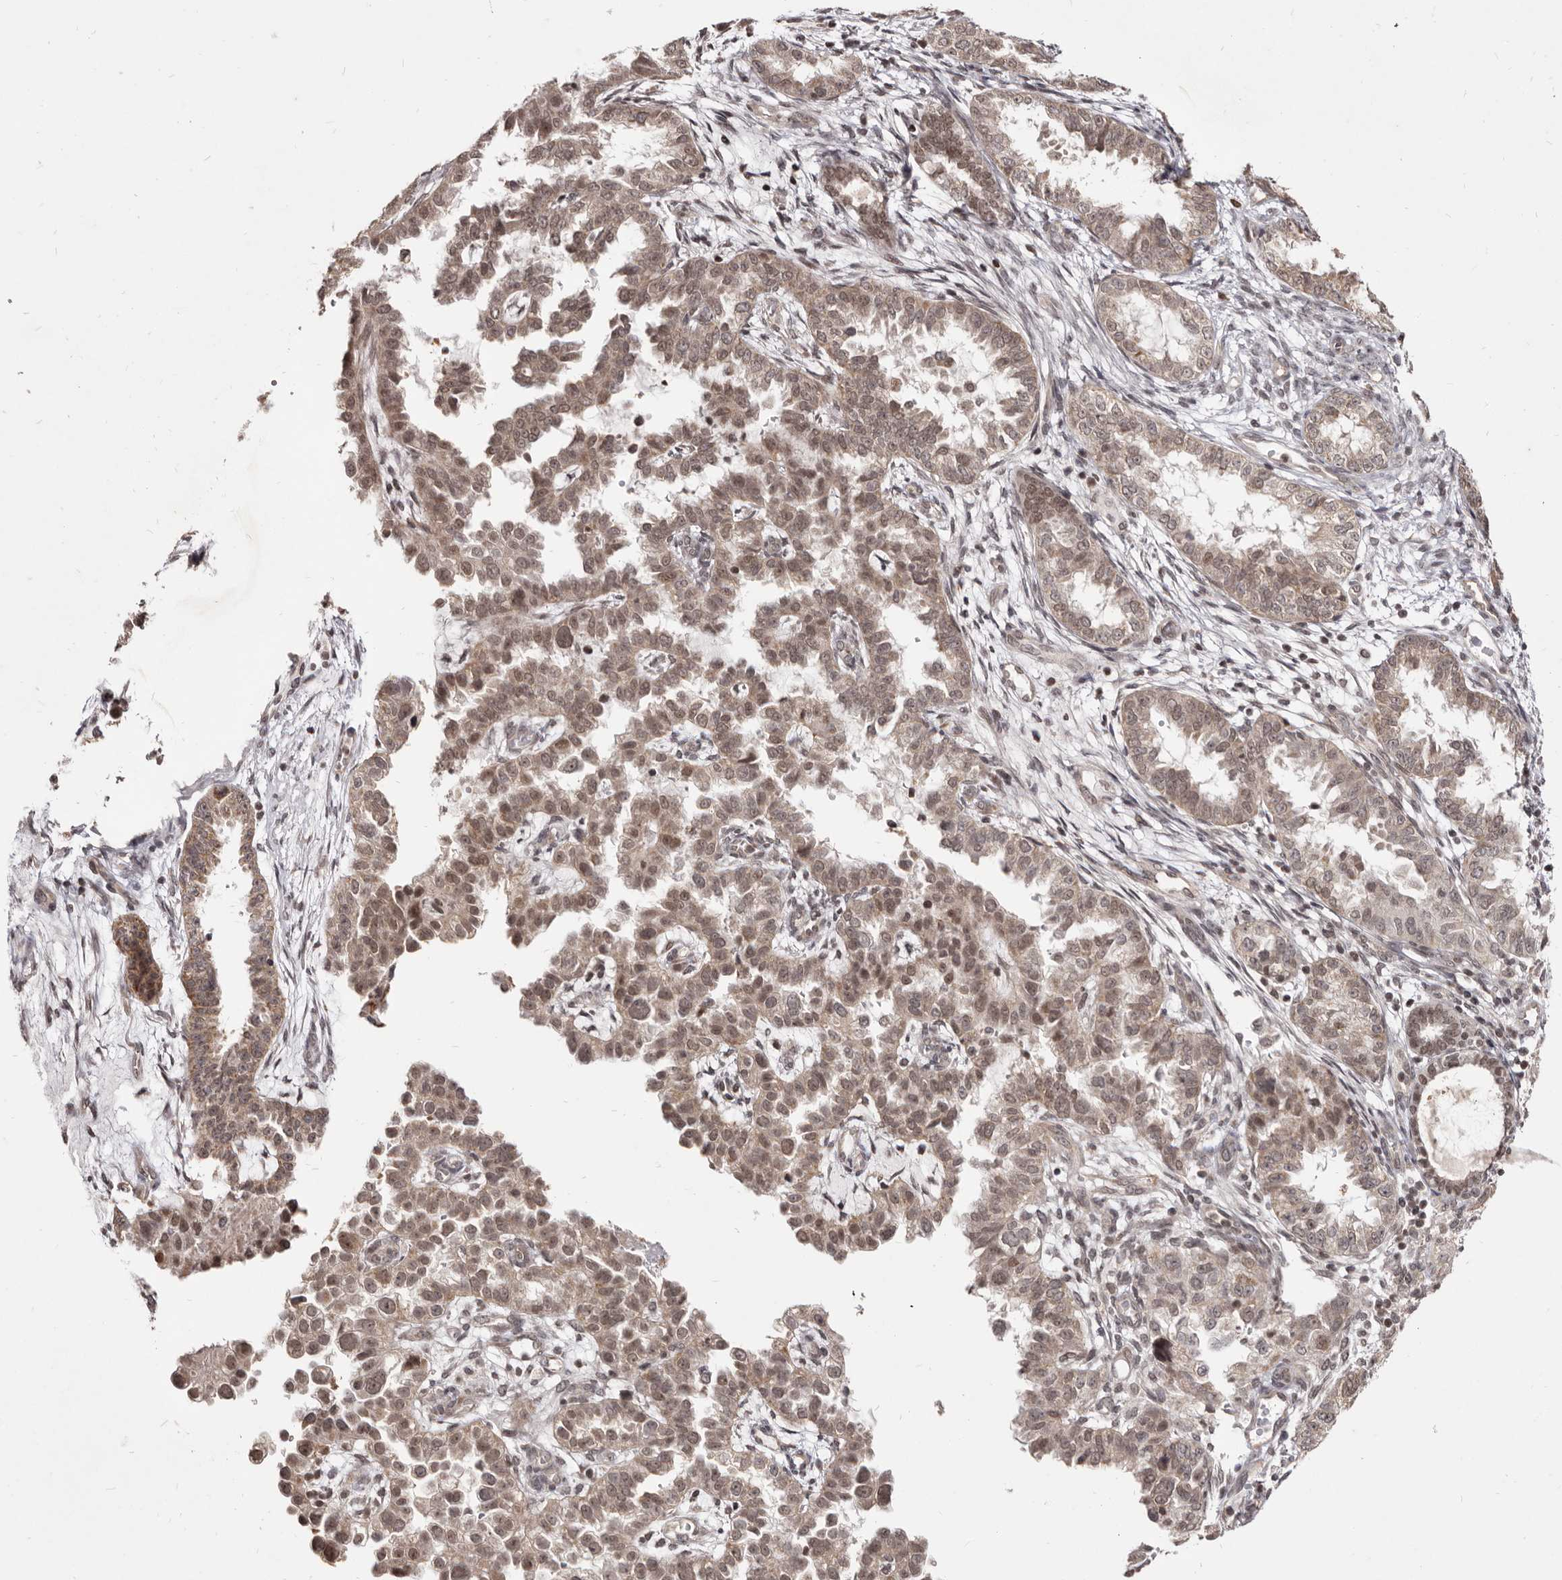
{"staining": {"intensity": "moderate", "quantity": "25%-75%", "location": "cytoplasmic/membranous,nuclear"}, "tissue": "endometrial cancer", "cell_type": "Tumor cells", "image_type": "cancer", "snomed": [{"axis": "morphology", "description": "Adenocarcinoma, NOS"}, {"axis": "topography", "description": "Endometrium"}], "caption": "A high-resolution histopathology image shows immunohistochemistry staining of endometrial cancer (adenocarcinoma), which shows moderate cytoplasmic/membranous and nuclear positivity in approximately 25%-75% of tumor cells.", "gene": "THUMPD1", "patient": {"sex": "female", "age": 85}}